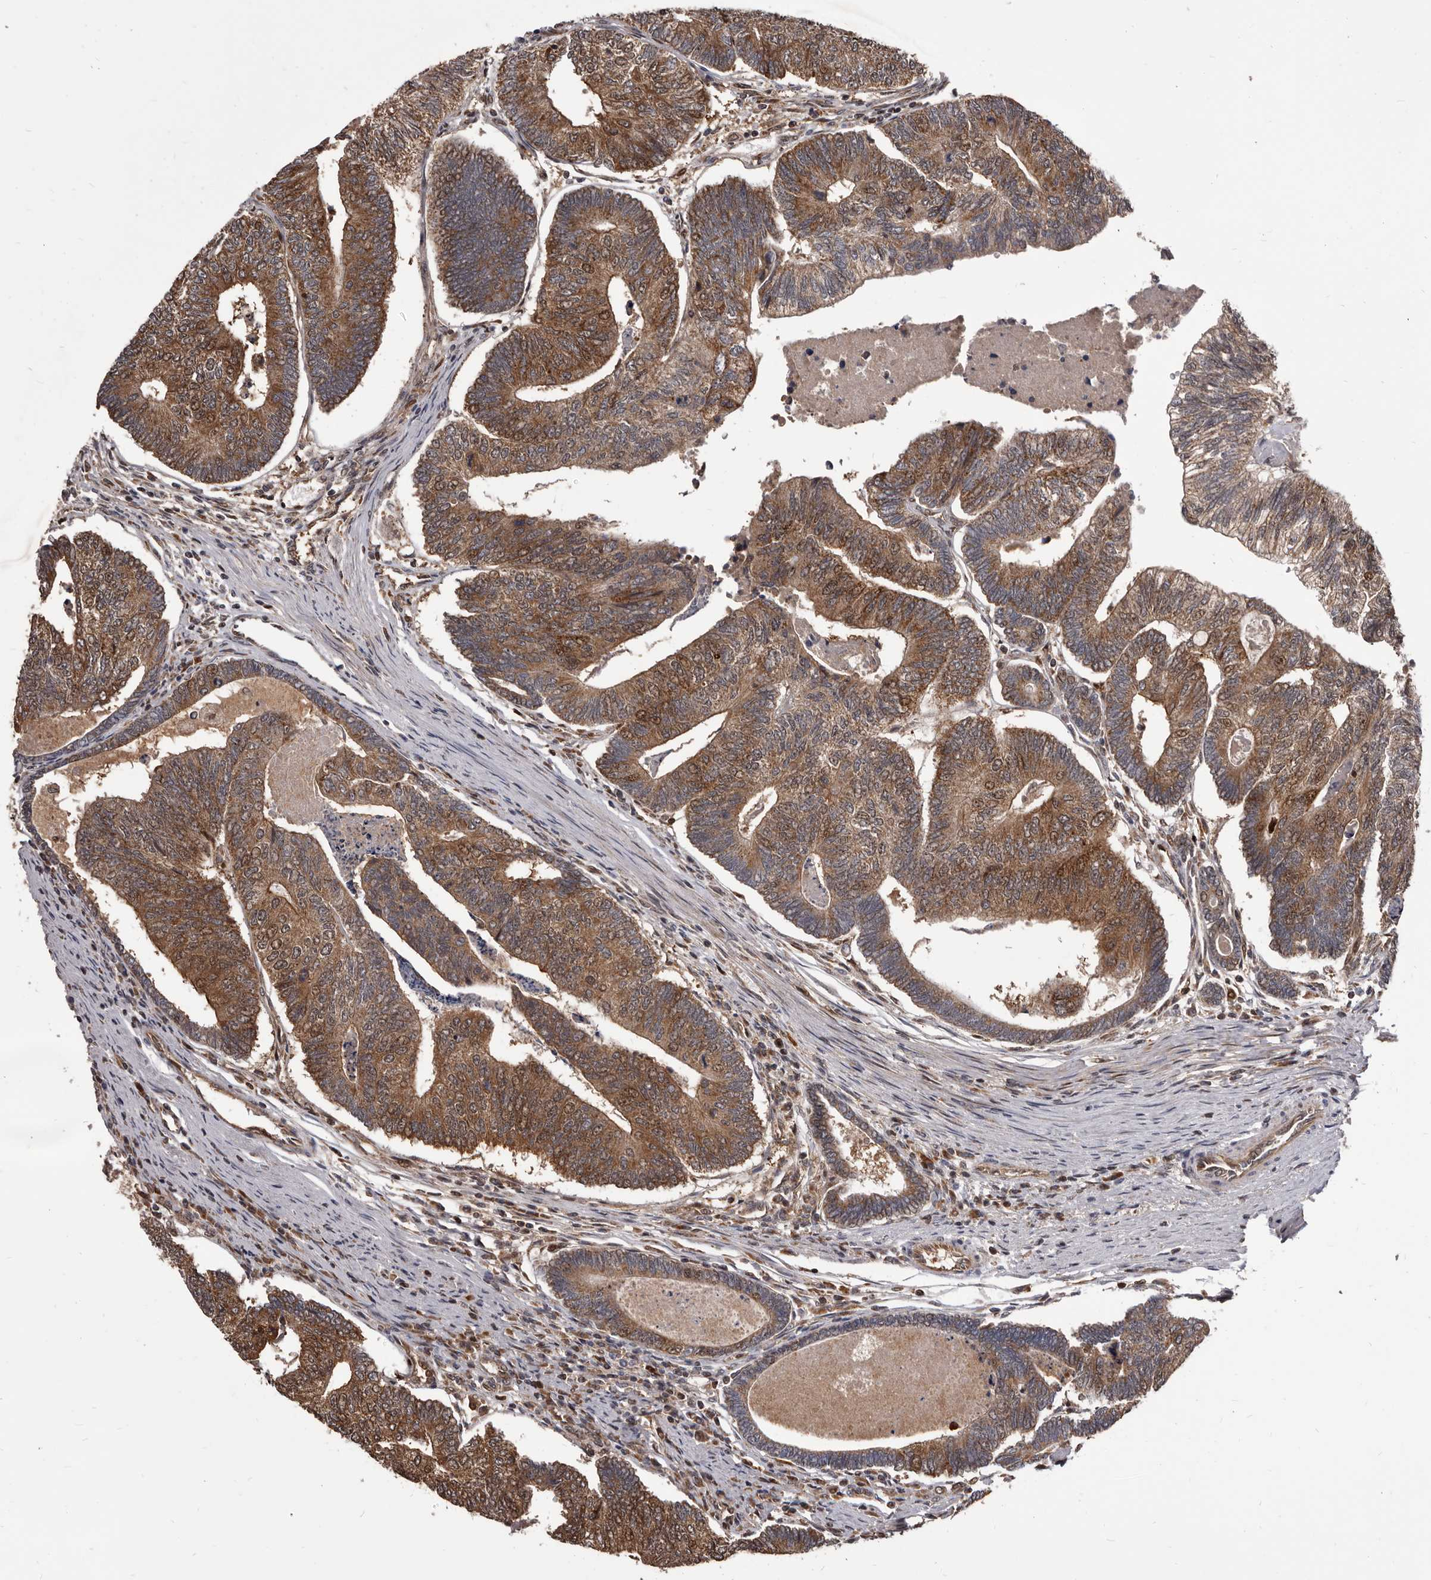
{"staining": {"intensity": "moderate", "quantity": ">75%", "location": "cytoplasmic/membranous,nuclear"}, "tissue": "colorectal cancer", "cell_type": "Tumor cells", "image_type": "cancer", "snomed": [{"axis": "morphology", "description": "Adenocarcinoma, NOS"}, {"axis": "topography", "description": "Colon"}], "caption": "Protein analysis of colorectal cancer (adenocarcinoma) tissue exhibits moderate cytoplasmic/membranous and nuclear positivity in about >75% of tumor cells.", "gene": "MAP3K14", "patient": {"sex": "female", "age": 67}}